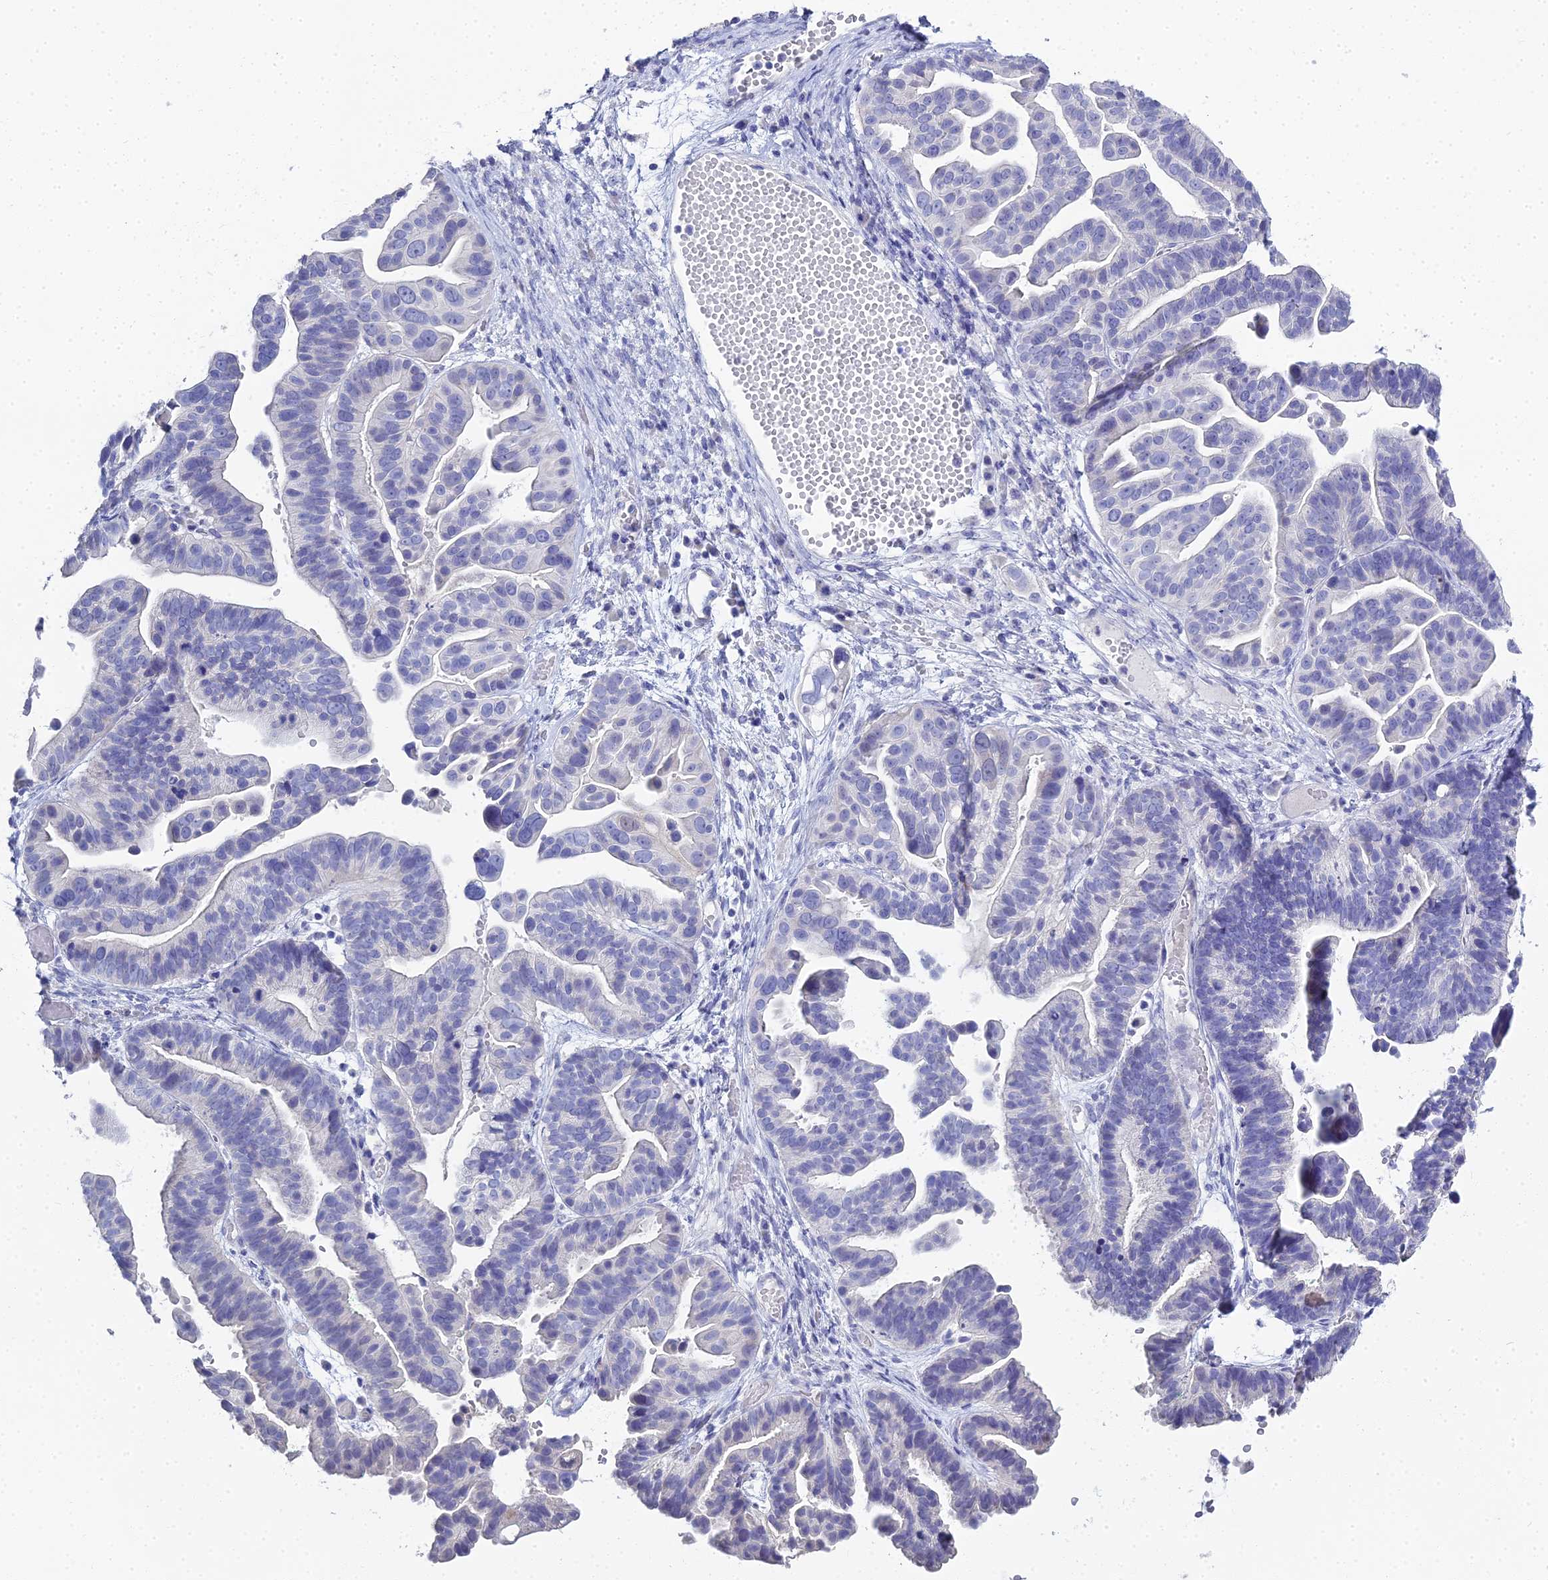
{"staining": {"intensity": "negative", "quantity": "none", "location": "none"}, "tissue": "ovarian cancer", "cell_type": "Tumor cells", "image_type": "cancer", "snomed": [{"axis": "morphology", "description": "Cystadenocarcinoma, serous, NOS"}, {"axis": "topography", "description": "Ovary"}], "caption": "Immunohistochemical staining of human ovarian serous cystadenocarcinoma displays no significant positivity in tumor cells.", "gene": "S100A7", "patient": {"sex": "female", "age": 56}}